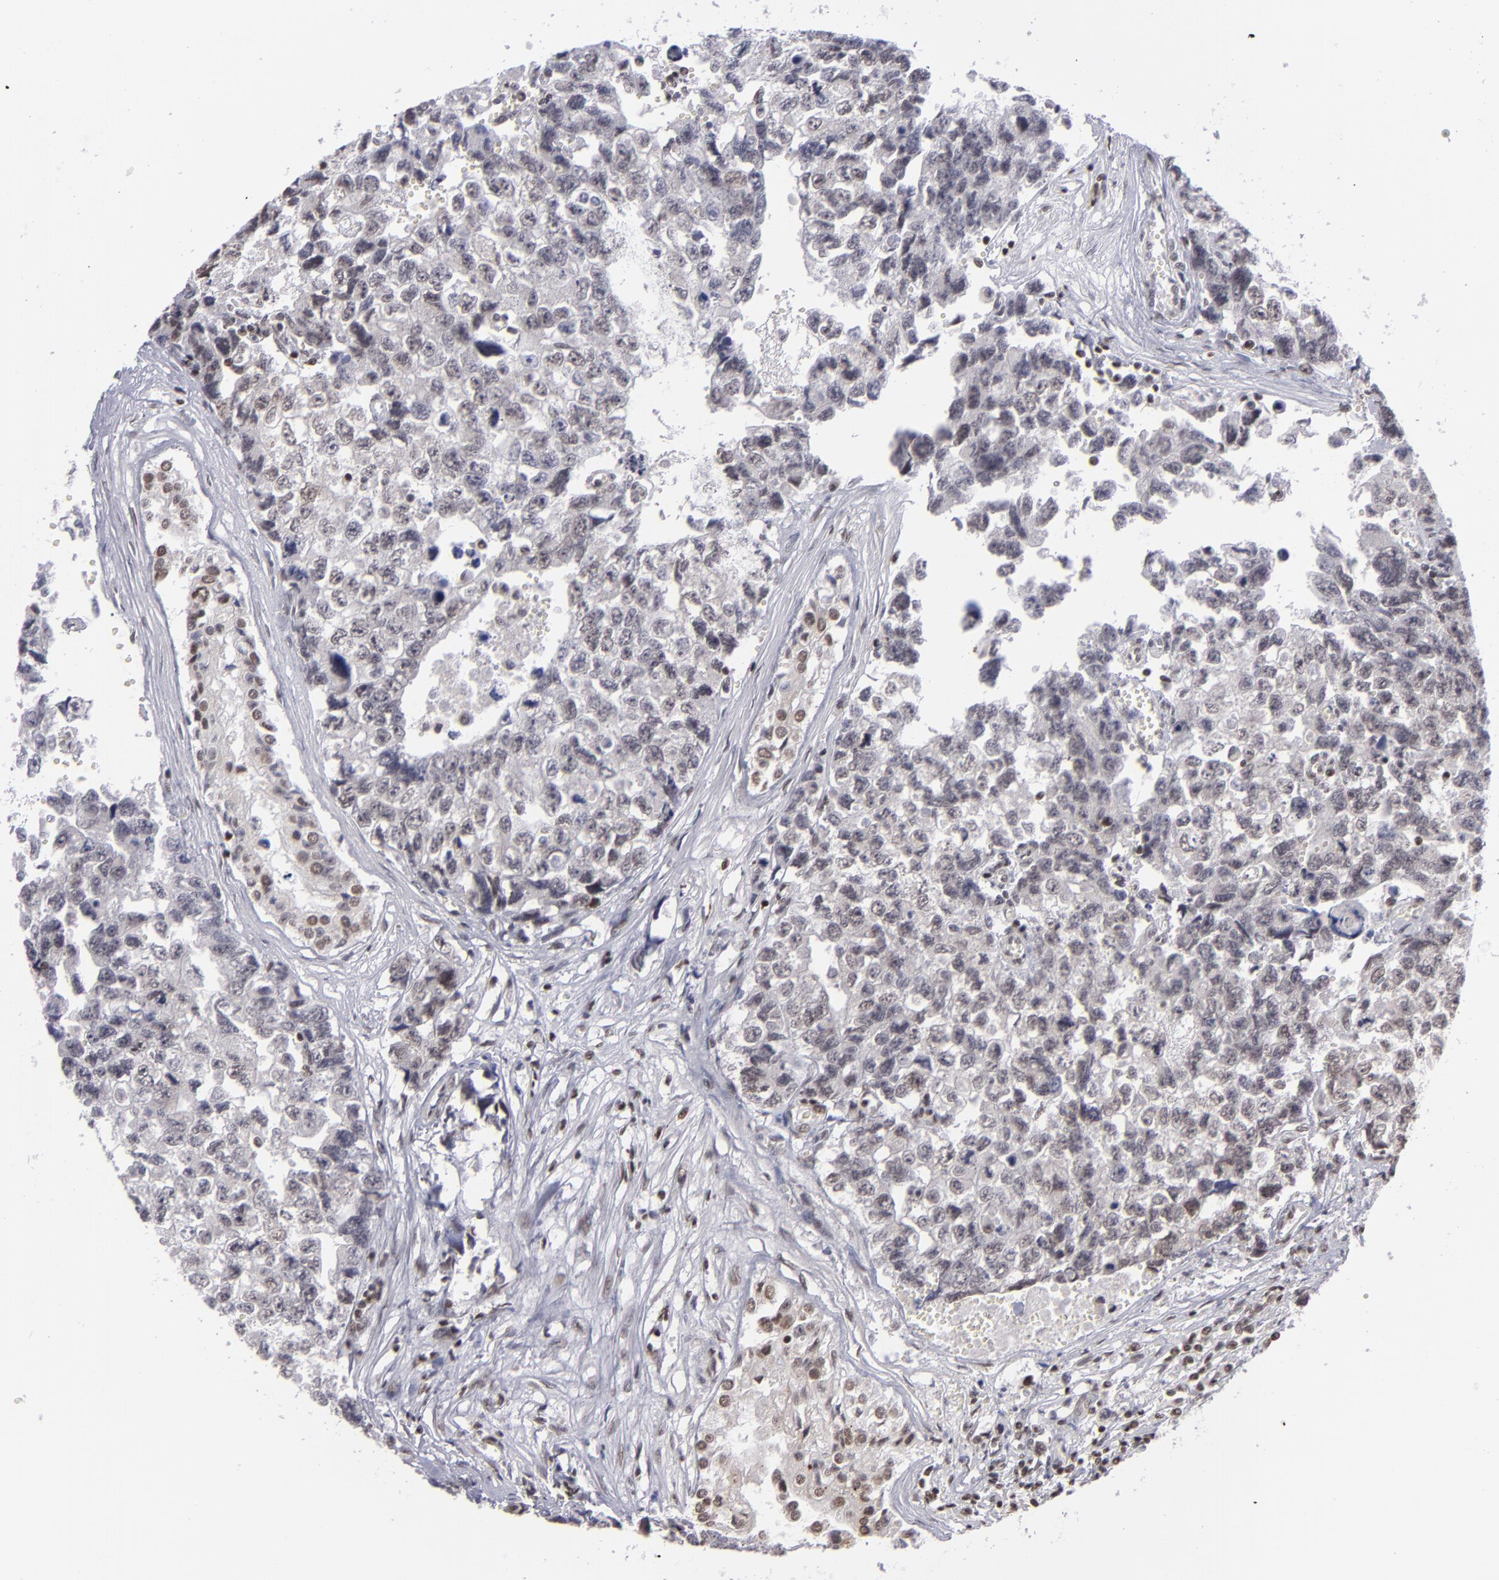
{"staining": {"intensity": "weak", "quantity": "<25%", "location": "nuclear"}, "tissue": "testis cancer", "cell_type": "Tumor cells", "image_type": "cancer", "snomed": [{"axis": "morphology", "description": "Carcinoma, Embryonal, NOS"}, {"axis": "topography", "description": "Testis"}], "caption": "DAB immunohistochemical staining of human testis embryonal carcinoma shows no significant staining in tumor cells.", "gene": "MLLT3", "patient": {"sex": "male", "age": 31}}